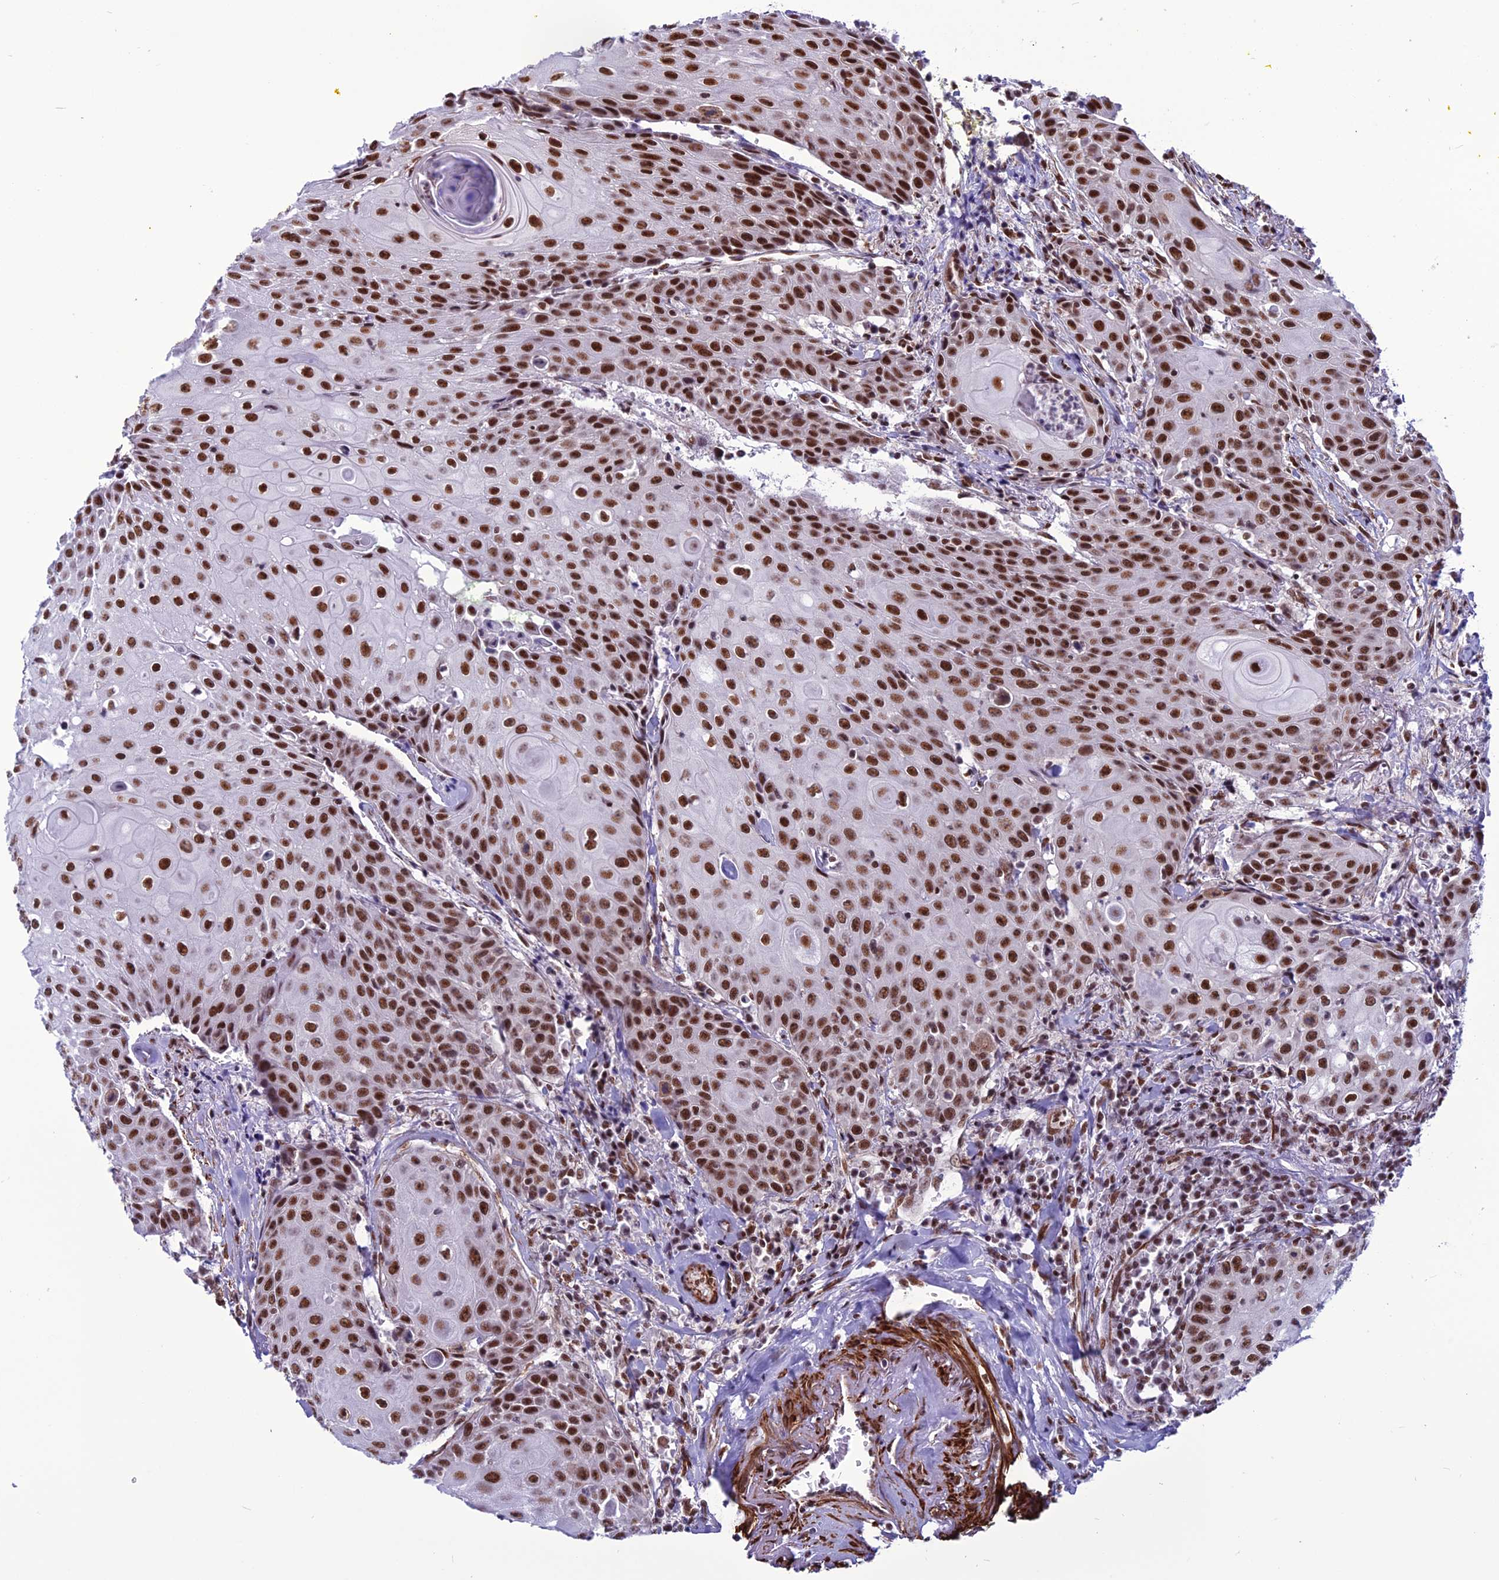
{"staining": {"intensity": "strong", "quantity": ">75%", "location": "nuclear"}, "tissue": "head and neck cancer", "cell_type": "Tumor cells", "image_type": "cancer", "snomed": [{"axis": "morphology", "description": "Squamous cell carcinoma, NOS"}, {"axis": "topography", "description": "Oral tissue"}, {"axis": "topography", "description": "Head-Neck"}], "caption": "Approximately >75% of tumor cells in human head and neck cancer reveal strong nuclear protein staining as visualized by brown immunohistochemical staining.", "gene": "U2AF1", "patient": {"sex": "female", "age": 82}}